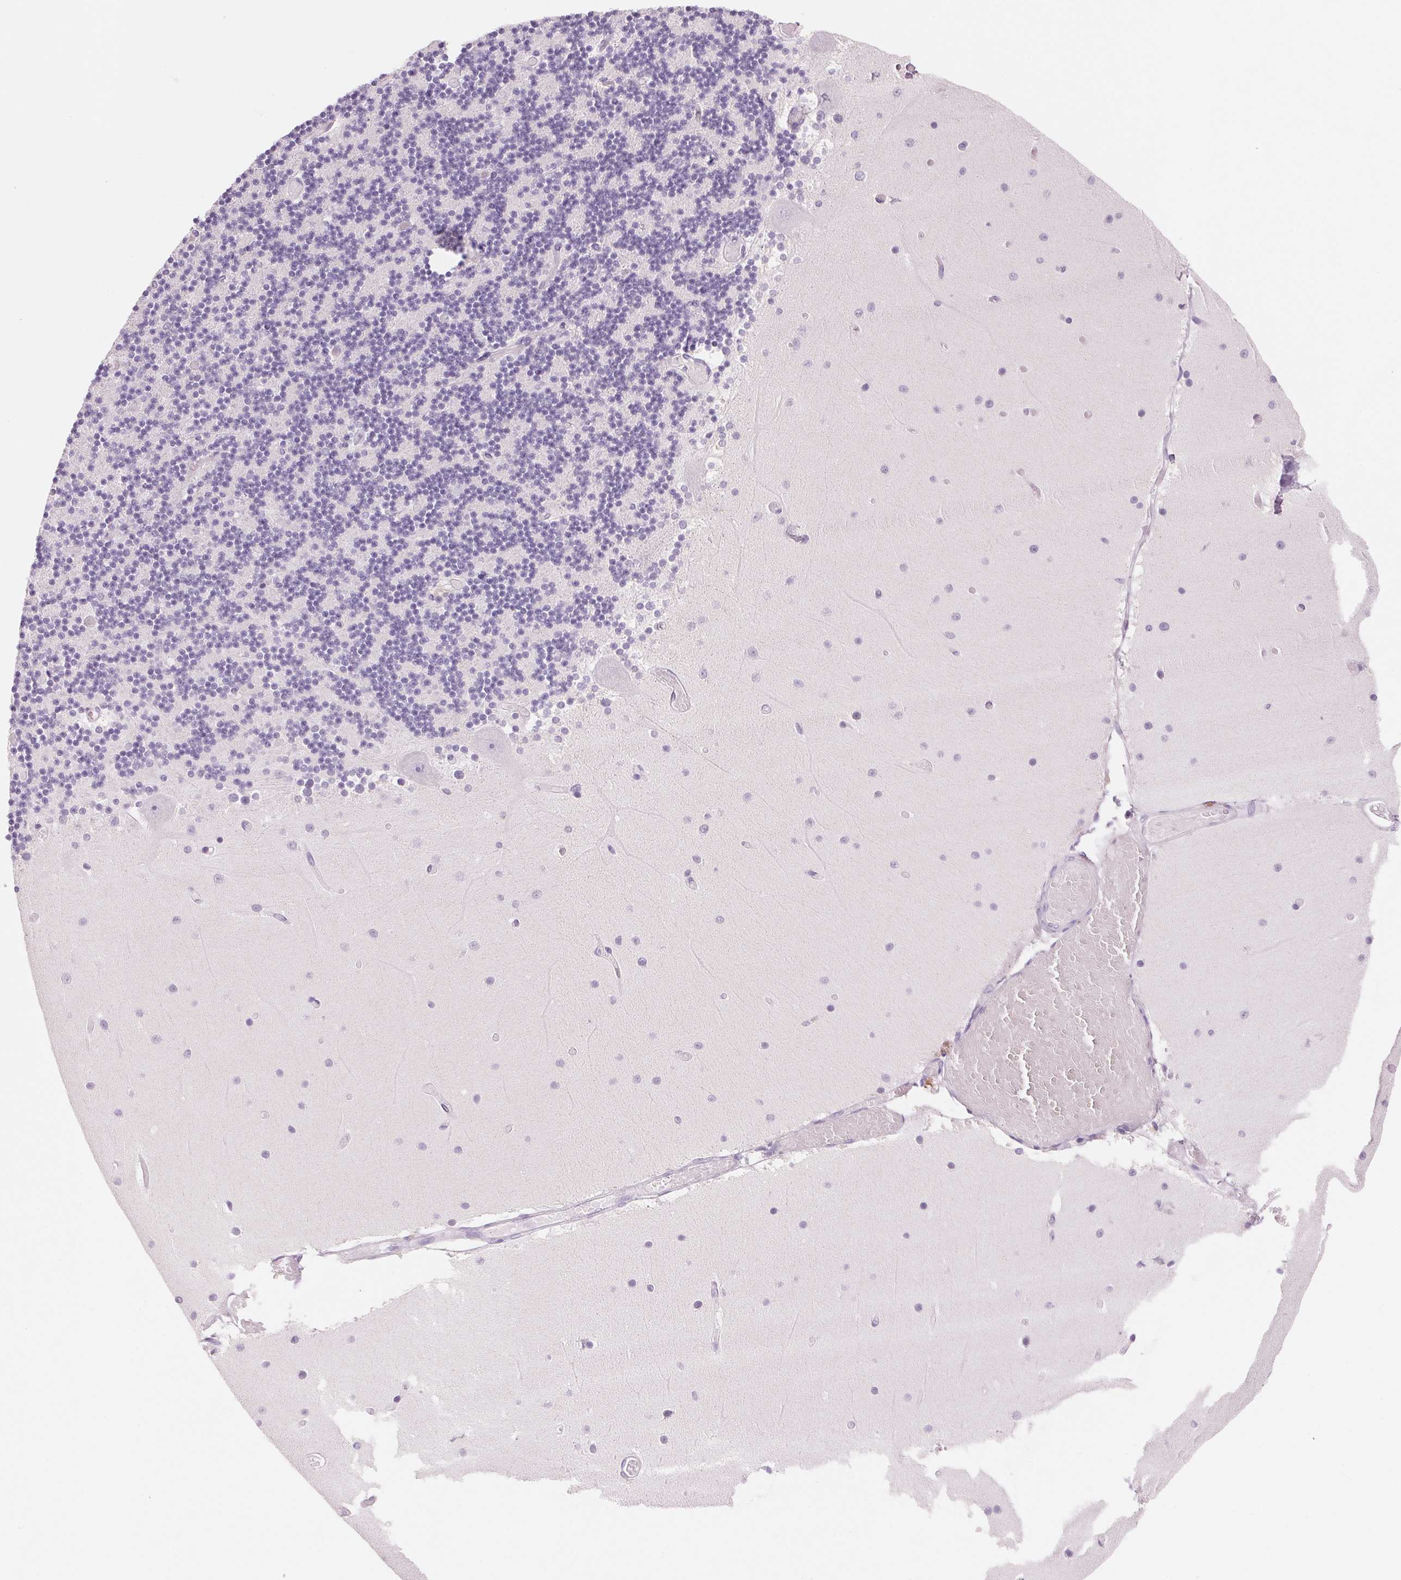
{"staining": {"intensity": "negative", "quantity": "none", "location": "none"}, "tissue": "cerebellum", "cell_type": "Cells in granular layer", "image_type": "normal", "snomed": [{"axis": "morphology", "description": "Normal tissue, NOS"}, {"axis": "topography", "description": "Cerebellum"}], "caption": "Histopathology image shows no significant protein positivity in cells in granular layer of benign cerebellum. (Immunohistochemistry, brightfield microscopy, high magnification).", "gene": "CYP11B1", "patient": {"sex": "female", "age": 28}}